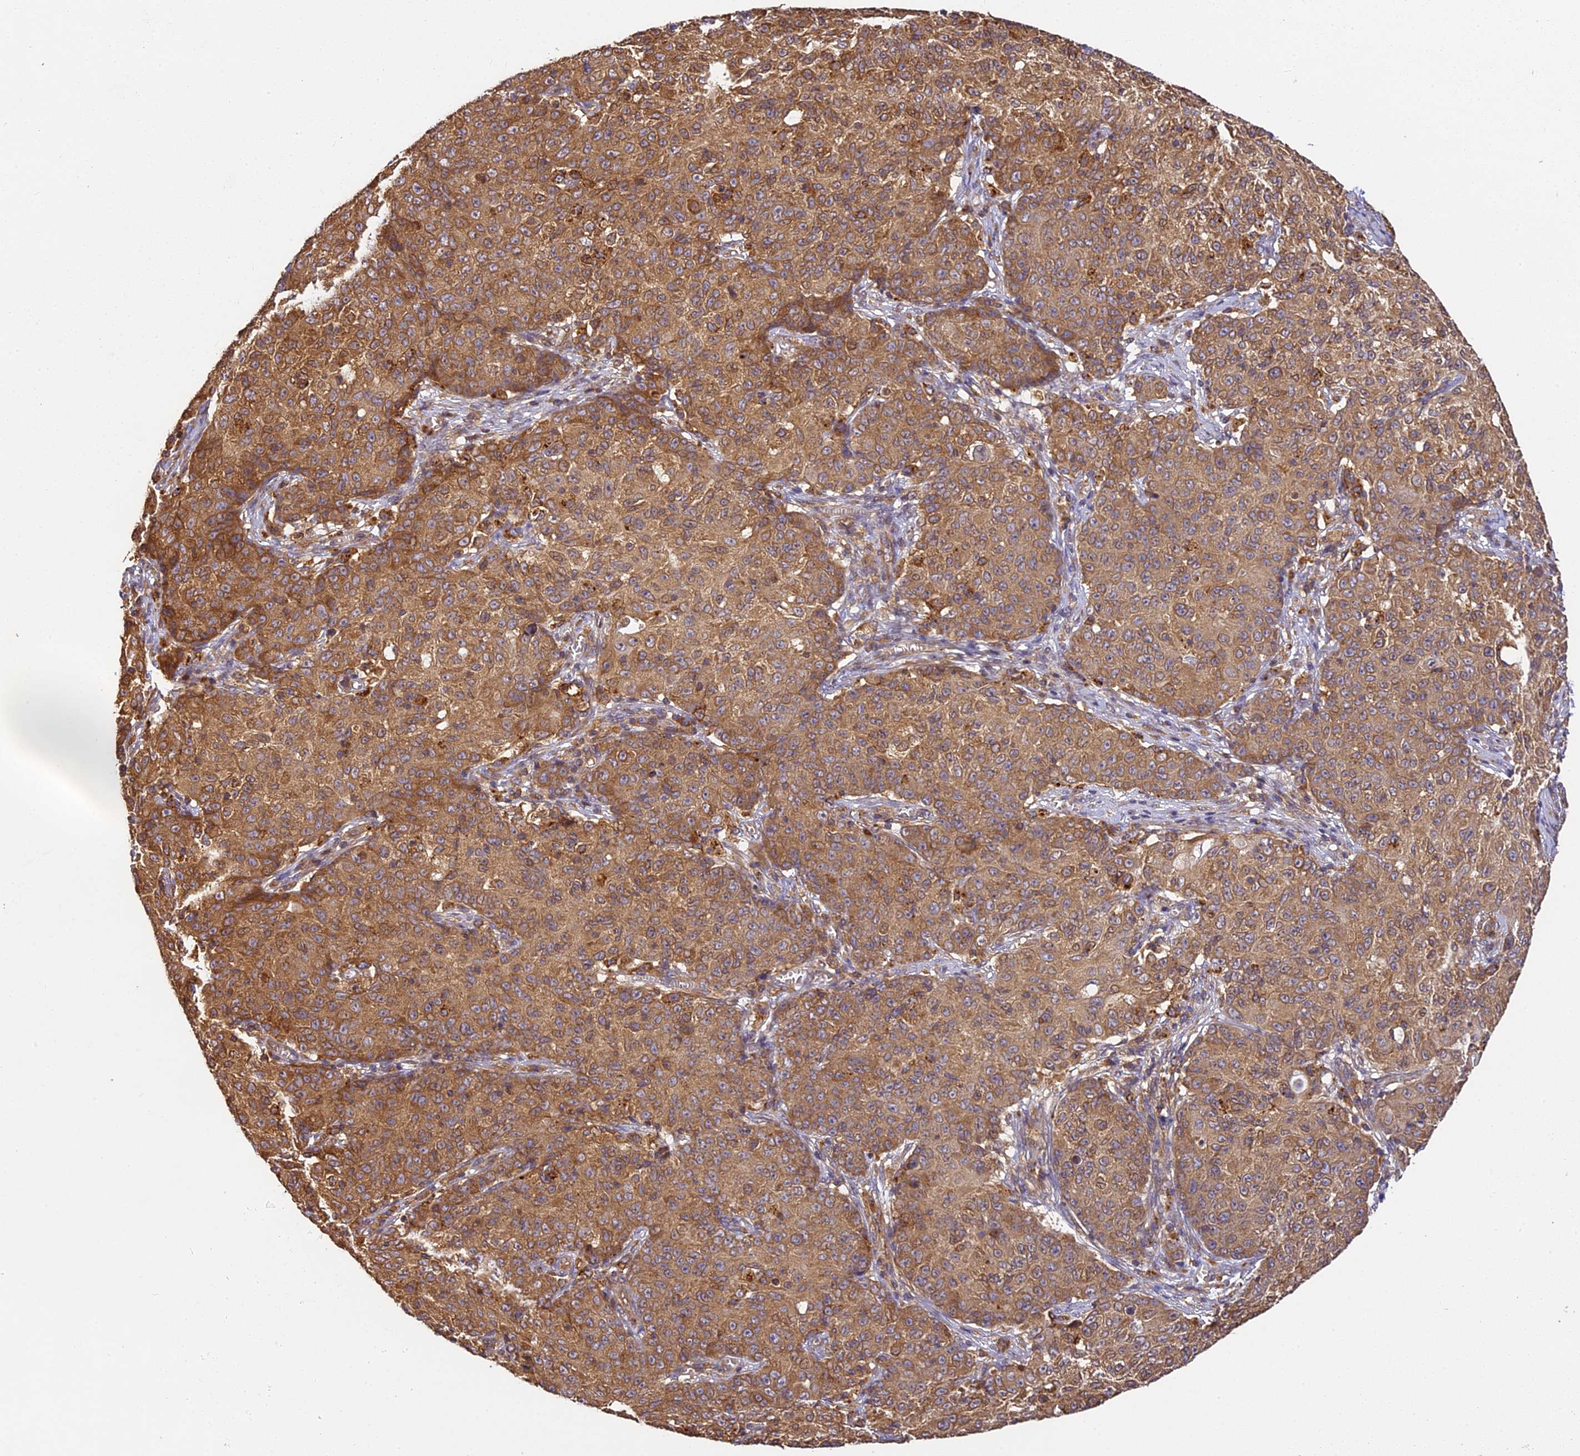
{"staining": {"intensity": "moderate", "quantity": ">75%", "location": "cytoplasmic/membranous"}, "tissue": "ovarian cancer", "cell_type": "Tumor cells", "image_type": "cancer", "snomed": [{"axis": "morphology", "description": "Carcinoma, endometroid"}, {"axis": "topography", "description": "Ovary"}], "caption": "IHC (DAB) staining of human endometroid carcinoma (ovarian) displays moderate cytoplasmic/membranous protein positivity in approximately >75% of tumor cells.", "gene": "BRAP", "patient": {"sex": "female", "age": 42}}